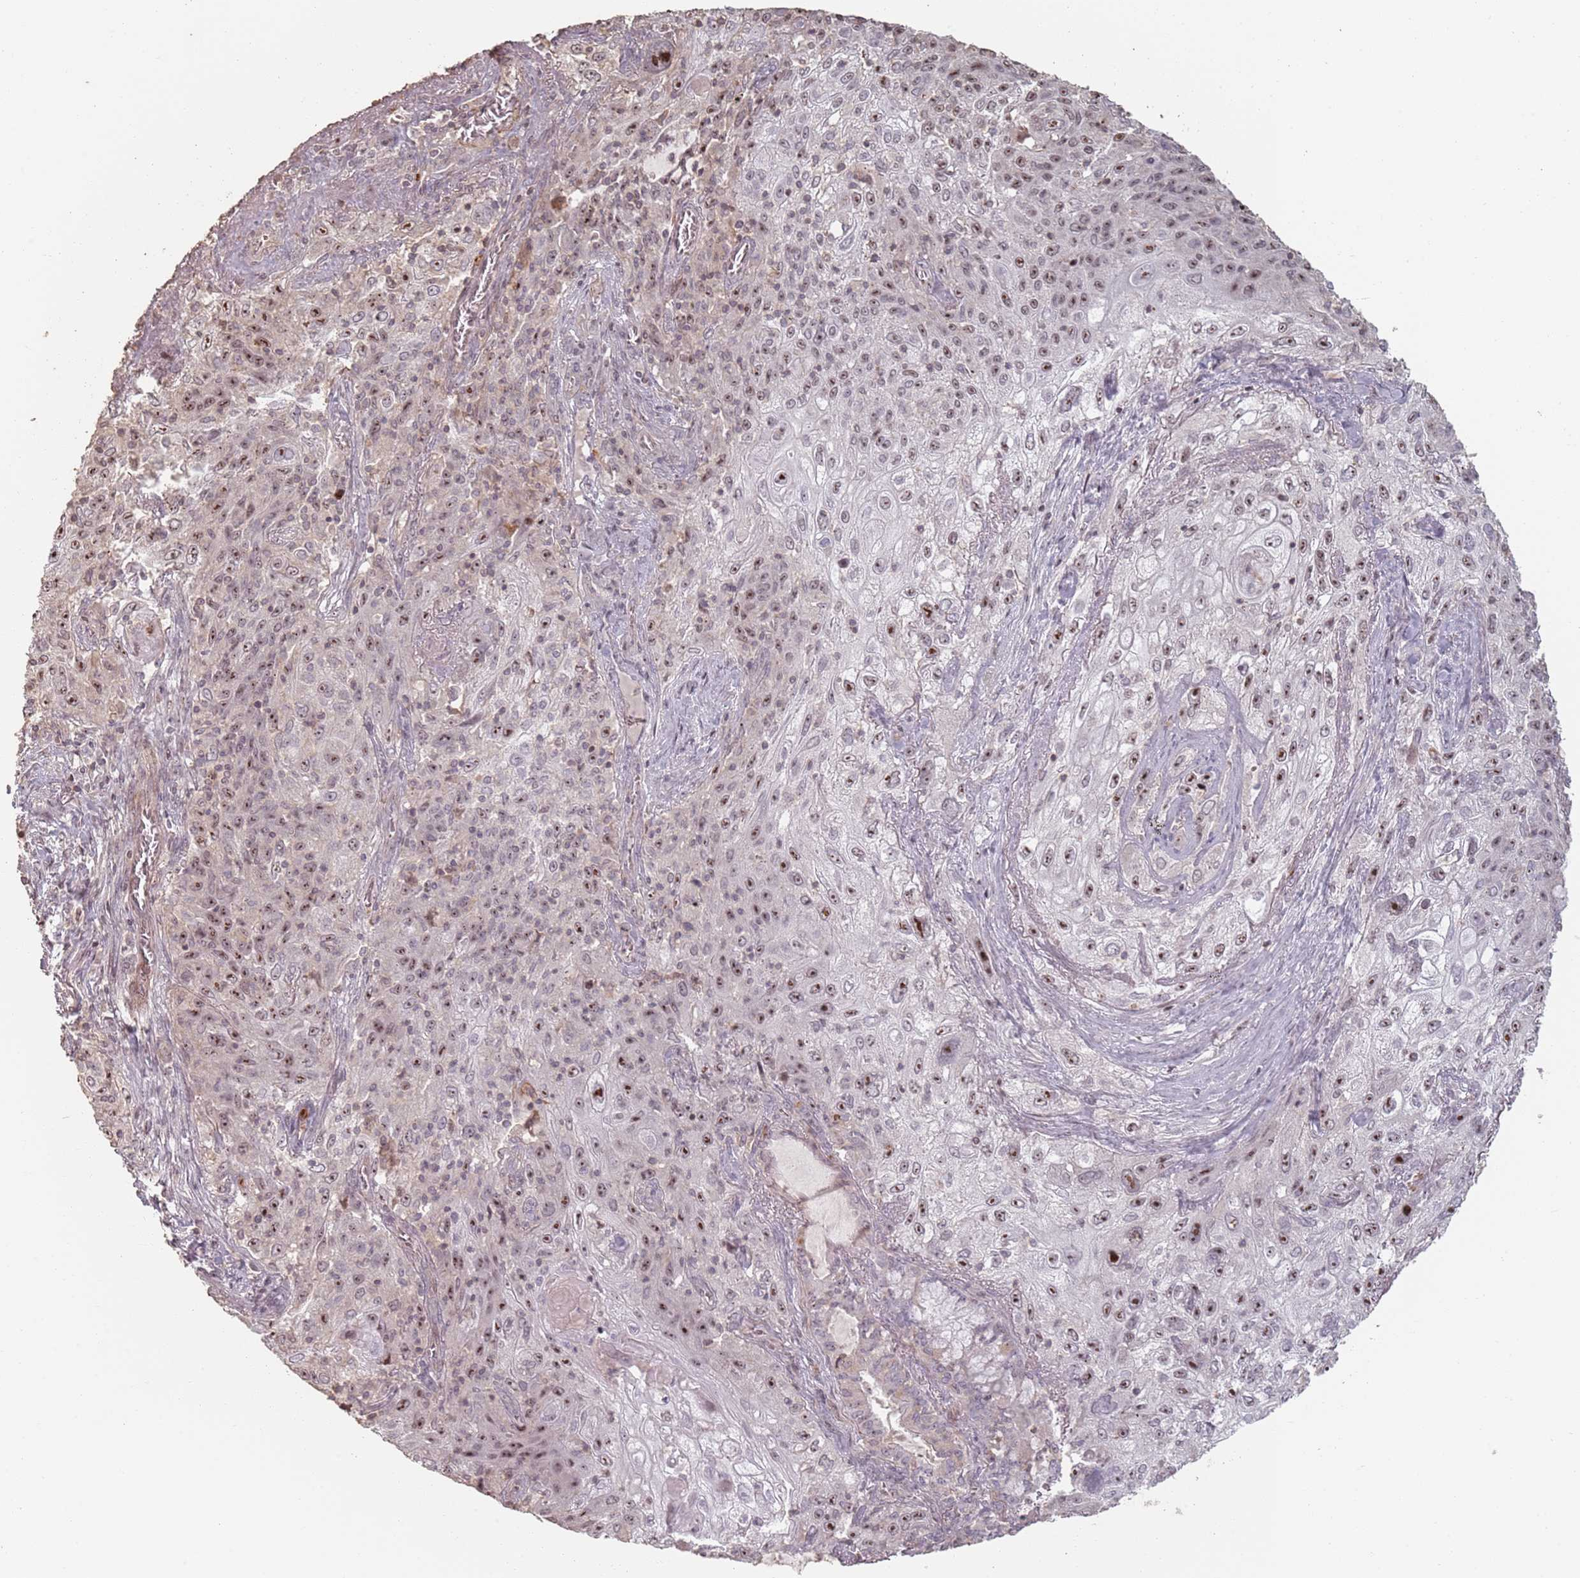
{"staining": {"intensity": "moderate", "quantity": ">75%", "location": "nuclear"}, "tissue": "lung cancer", "cell_type": "Tumor cells", "image_type": "cancer", "snomed": [{"axis": "morphology", "description": "Squamous cell carcinoma, NOS"}, {"axis": "topography", "description": "Lung"}], "caption": "DAB immunohistochemical staining of lung cancer exhibits moderate nuclear protein staining in approximately >75% of tumor cells. Using DAB (brown) and hematoxylin (blue) stains, captured at high magnification using brightfield microscopy.", "gene": "ADTRP", "patient": {"sex": "female", "age": 69}}